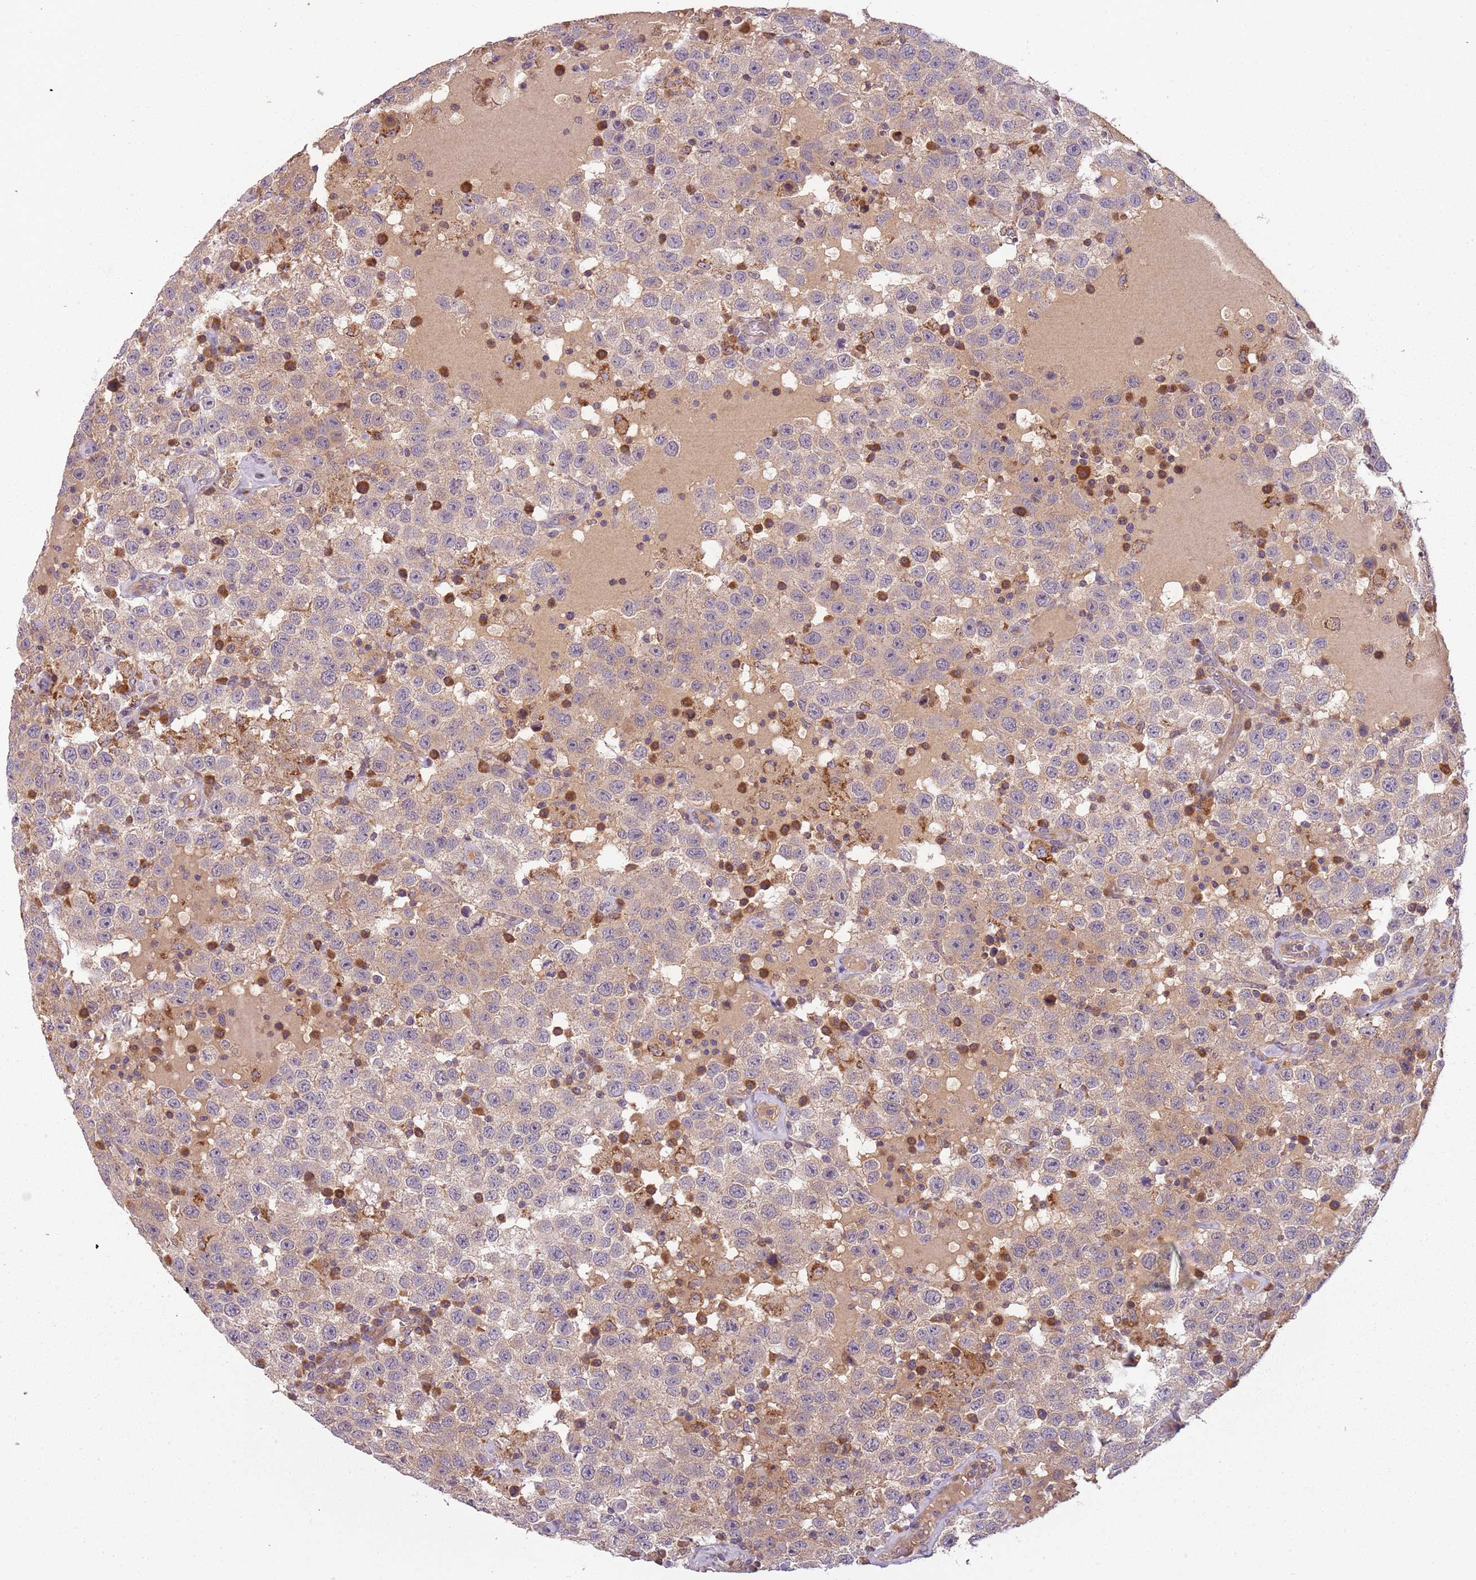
{"staining": {"intensity": "weak", "quantity": "25%-75%", "location": "cytoplasmic/membranous"}, "tissue": "testis cancer", "cell_type": "Tumor cells", "image_type": "cancer", "snomed": [{"axis": "morphology", "description": "Seminoma, NOS"}, {"axis": "topography", "description": "Testis"}], "caption": "Immunohistochemistry of testis seminoma demonstrates low levels of weak cytoplasmic/membranous expression in about 25%-75% of tumor cells.", "gene": "FECH", "patient": {"sex": "male", "age": 41}}